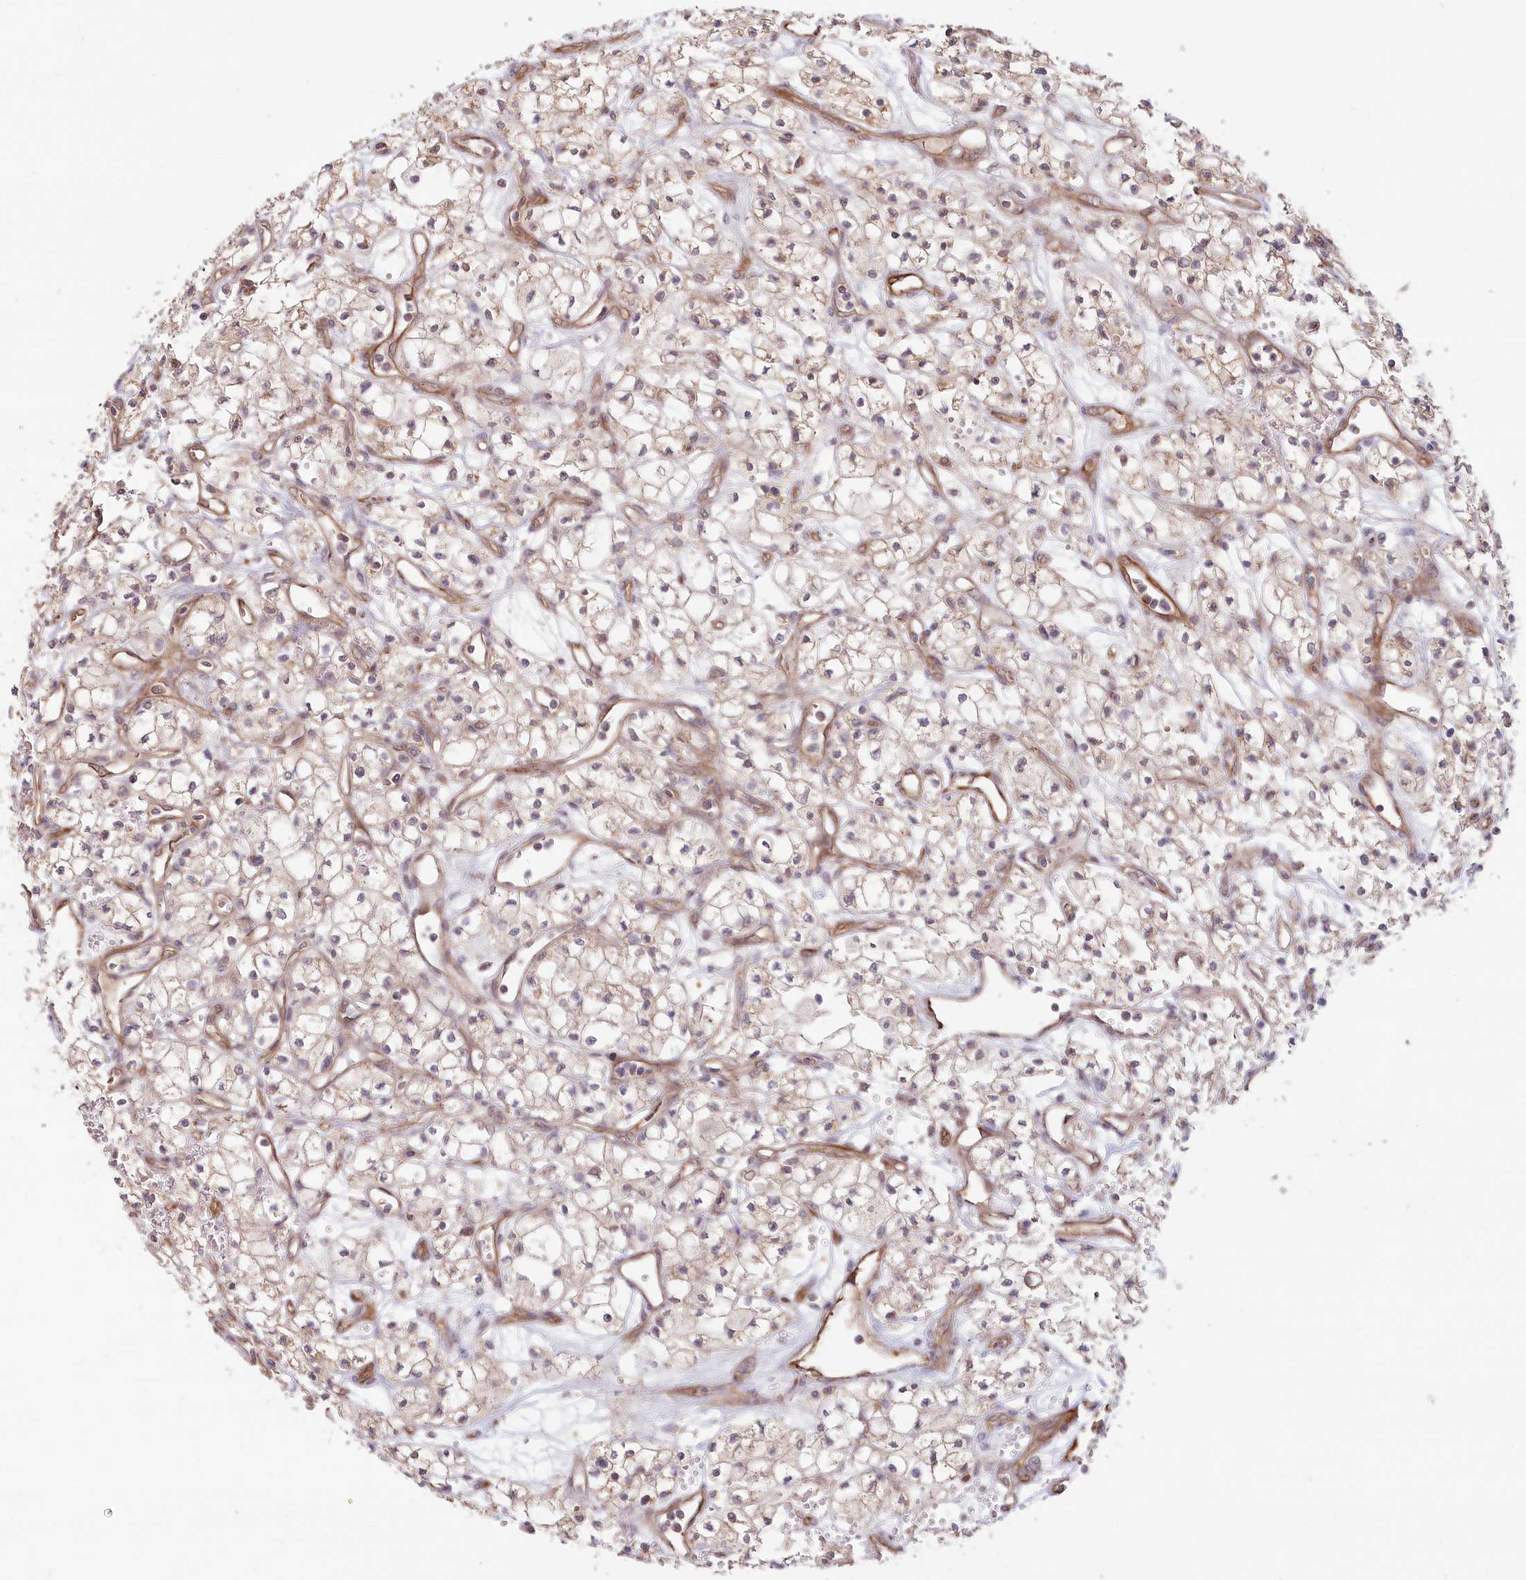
{"staining": {"intensity": "negative", "quantity": "none", "location": "none"}, "tissue": "renal cancer", "cell_type": "Tumor cells", "image_type": "cancer", "snomed": [{"axis": "morphology", "description": "Adenocarcinoma, NOS"}, {"axis": "topography", "description": "Kidney"}], "caption": "Adenocarcinoma (renal) stained for a protein using immunohistochemistry (IHC) displays no positivity tumor cells.", "gene": "CEP70", "patient": {"sex": "male", "age": 59}}